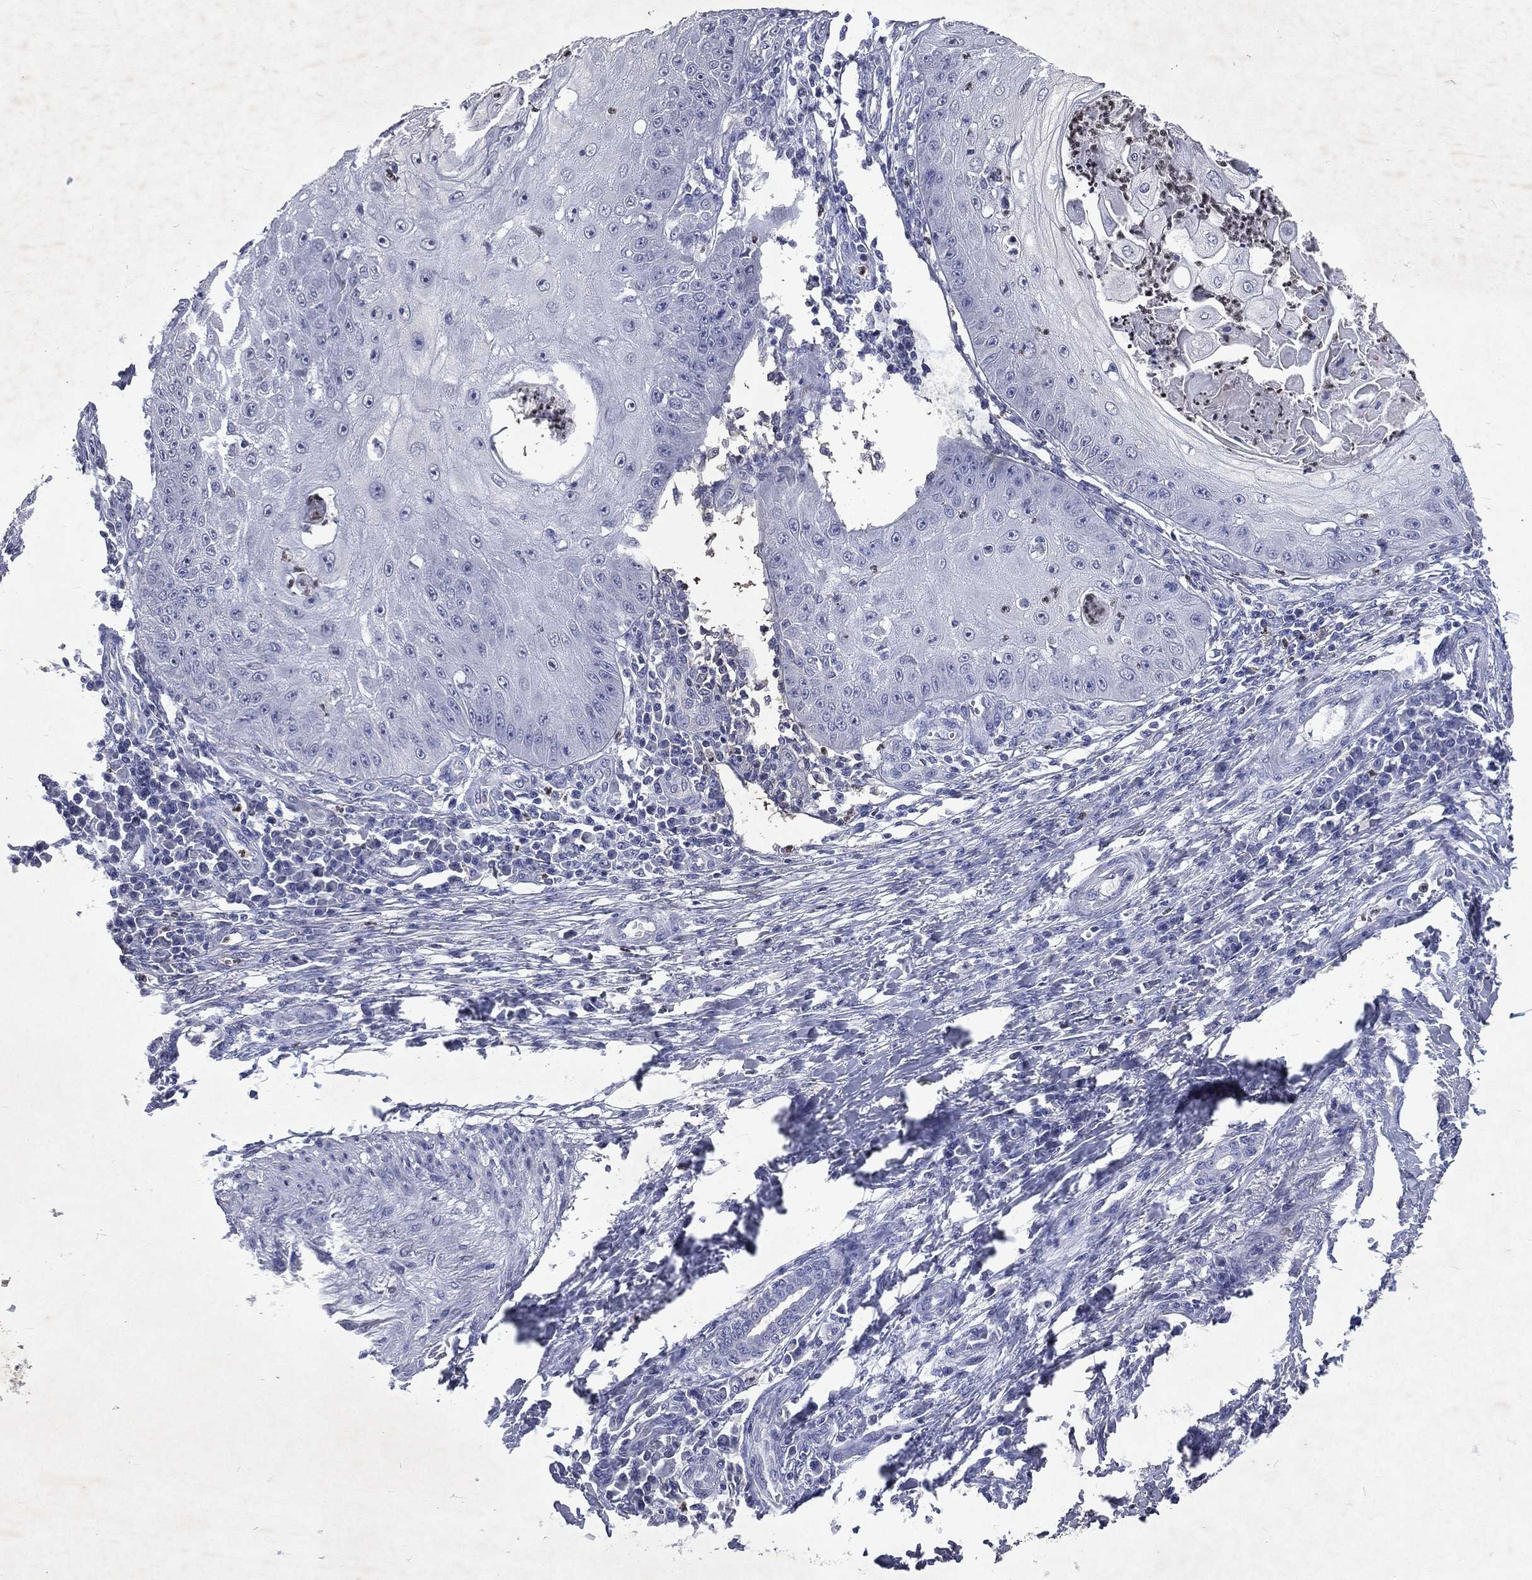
{"staining": {"intensity": "negative", "quantity": "none", "location": "none"}, "tissue": "skin cancer", "cell_type": "Tumor cells", "image_type": "cancer", "snomed": [{"axis": "morphology", "description": "Squamous cell carcinoma, NOS"}, {"axis": "topography", "description": "Skin"}], "caption": "An image of human skin cancer is negative for staining in tumor cells. The staining is performed using DAB brown chromogen with nuclei counter-stained in using hematoxylin.", "gene": "SLC34A2", "patient": {"sex": "male", "age": 70}}